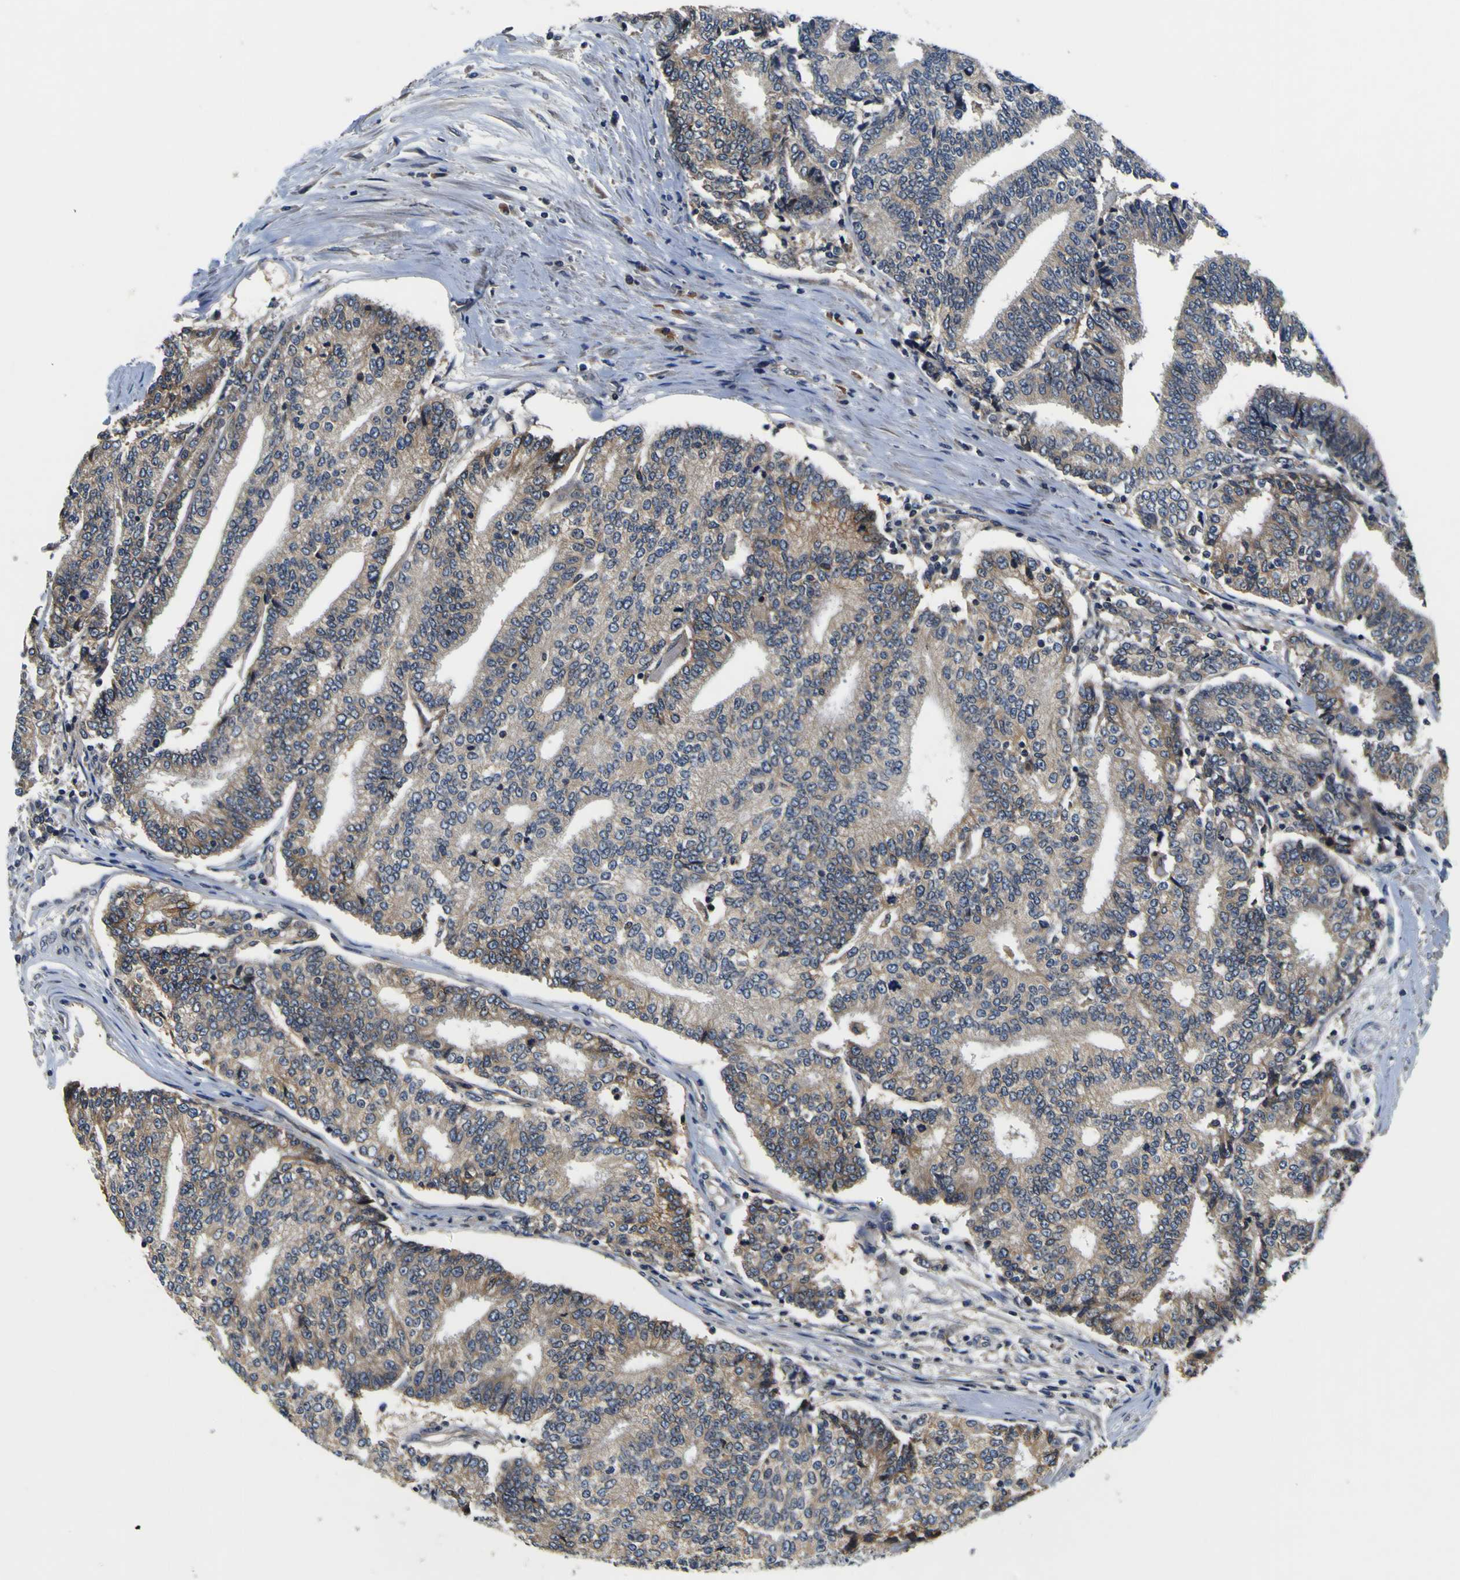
{"staining": {"intensity": "weak", "quantity": ">75%", "location": "cytoplasmic/membranous"}, "tissue": "prostate cancer", "cell_type": "Tumor cells", "image_type": "cancer", "snomed": [{"axis": "morphology", "description": "Normal tissue, NOS"}, {"axis": "morphology", "description": "Adenocarcinoma, High grade"}, {"axis": "topography", "description": "Prostate"}, {"axis": "topography", "description": "Seminal veicle"}], "caption": "Brown immunohistochemical staining in high-grade adenocarcinoma (prostate) displays weak cytoplasmic/membranous positivity in approximately >75% of tumor cells.", "gene": "EPHB4", "patient": {"sex": "male", "age": 55}}